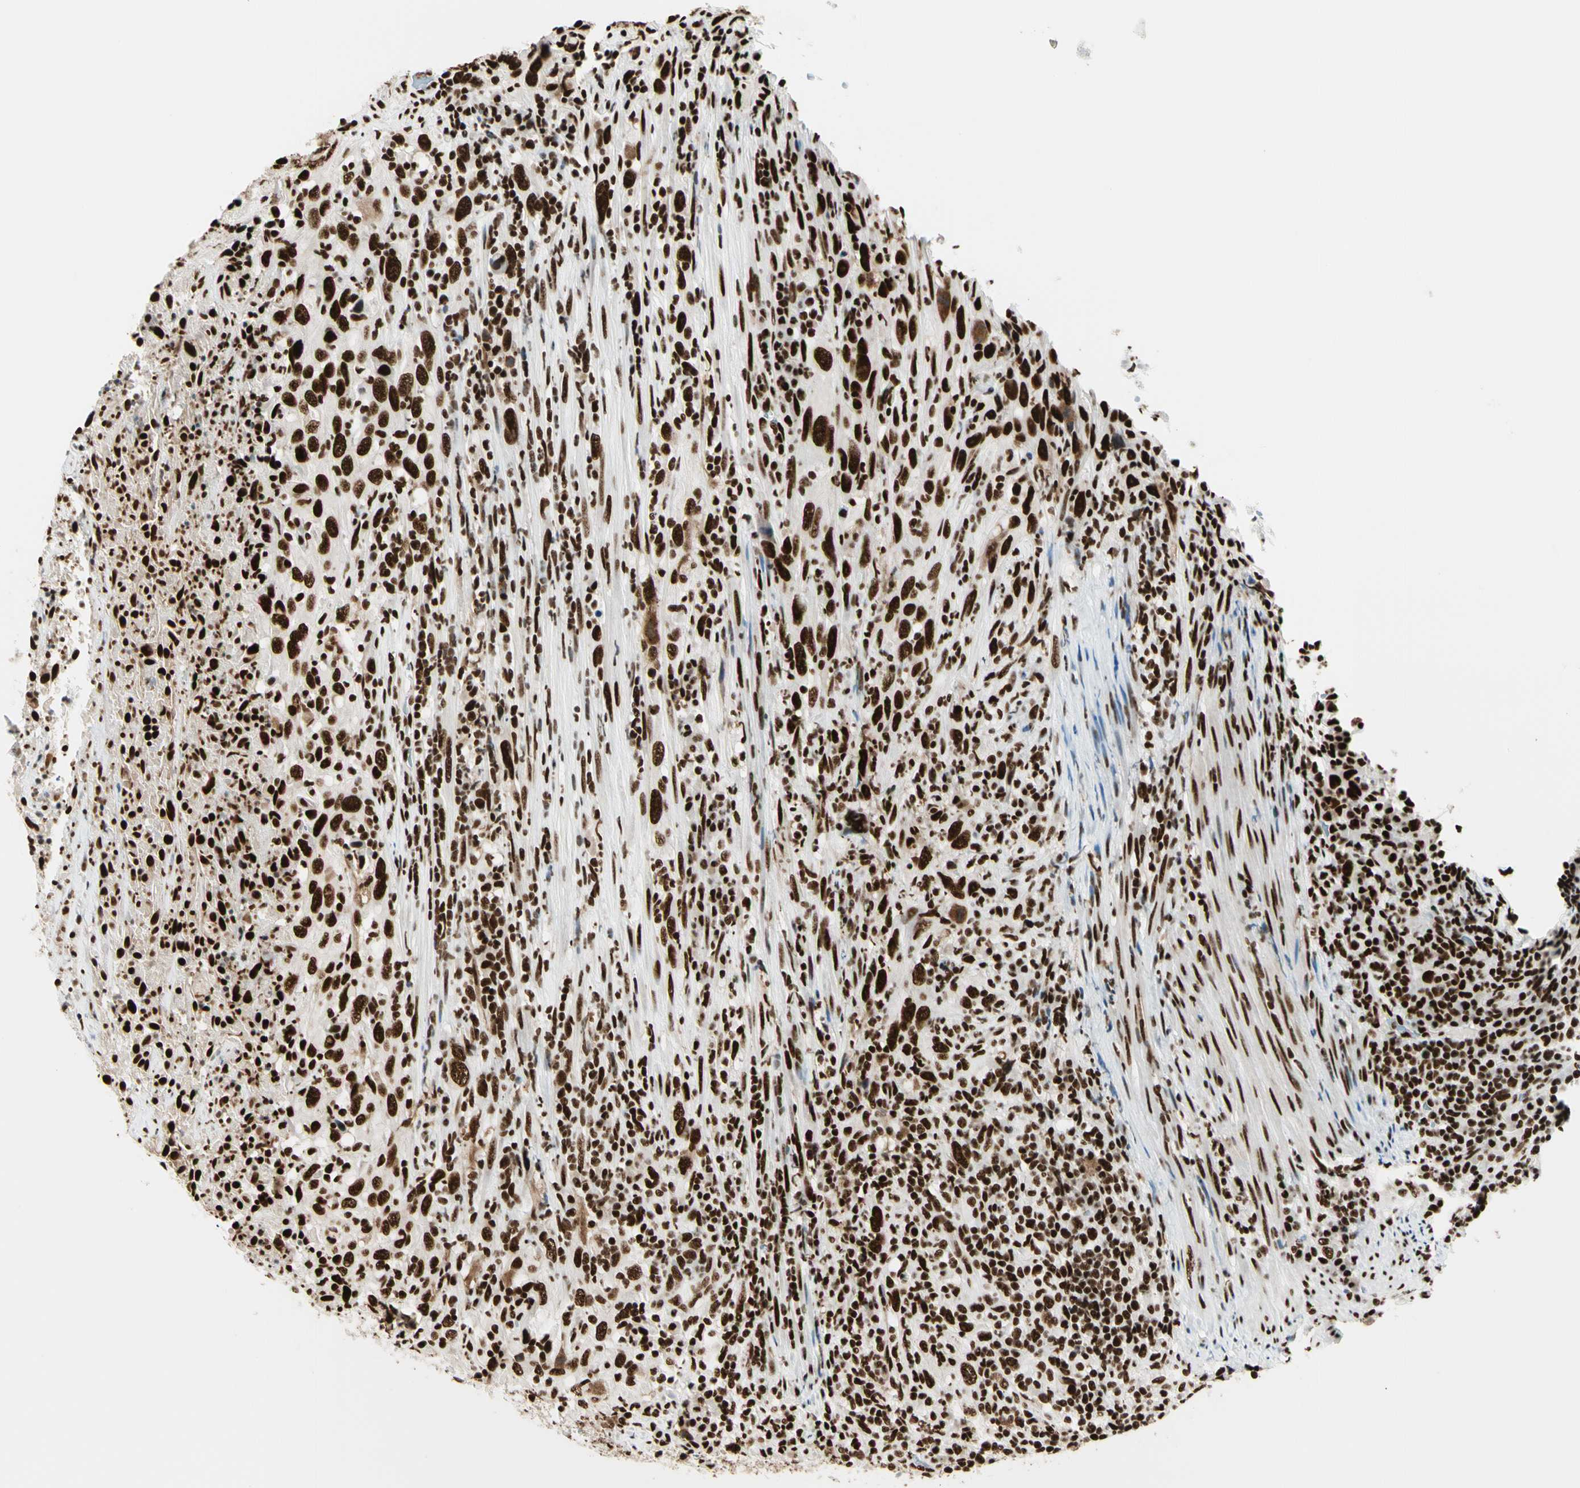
{"staining": {"intensity": "strong", "quantity": ">75%", "location": "nuclear"}, "tissue": "urothelial cancer", "cell_type": "Tumor cells", "image_type": "cancer", "snomed": [{"axis": "morphology", "description": "Urothelial carcinoma, High grade"}, {"axis": "topography", "description": "Urinary bladder"}], "caption": "The image reveals a brown stain indicating the presence of a protein in the nuclear of tumor cells in urothelial cancer.", "gene": "CCAR1", "patient": {"sex": "male", "age": 61}}